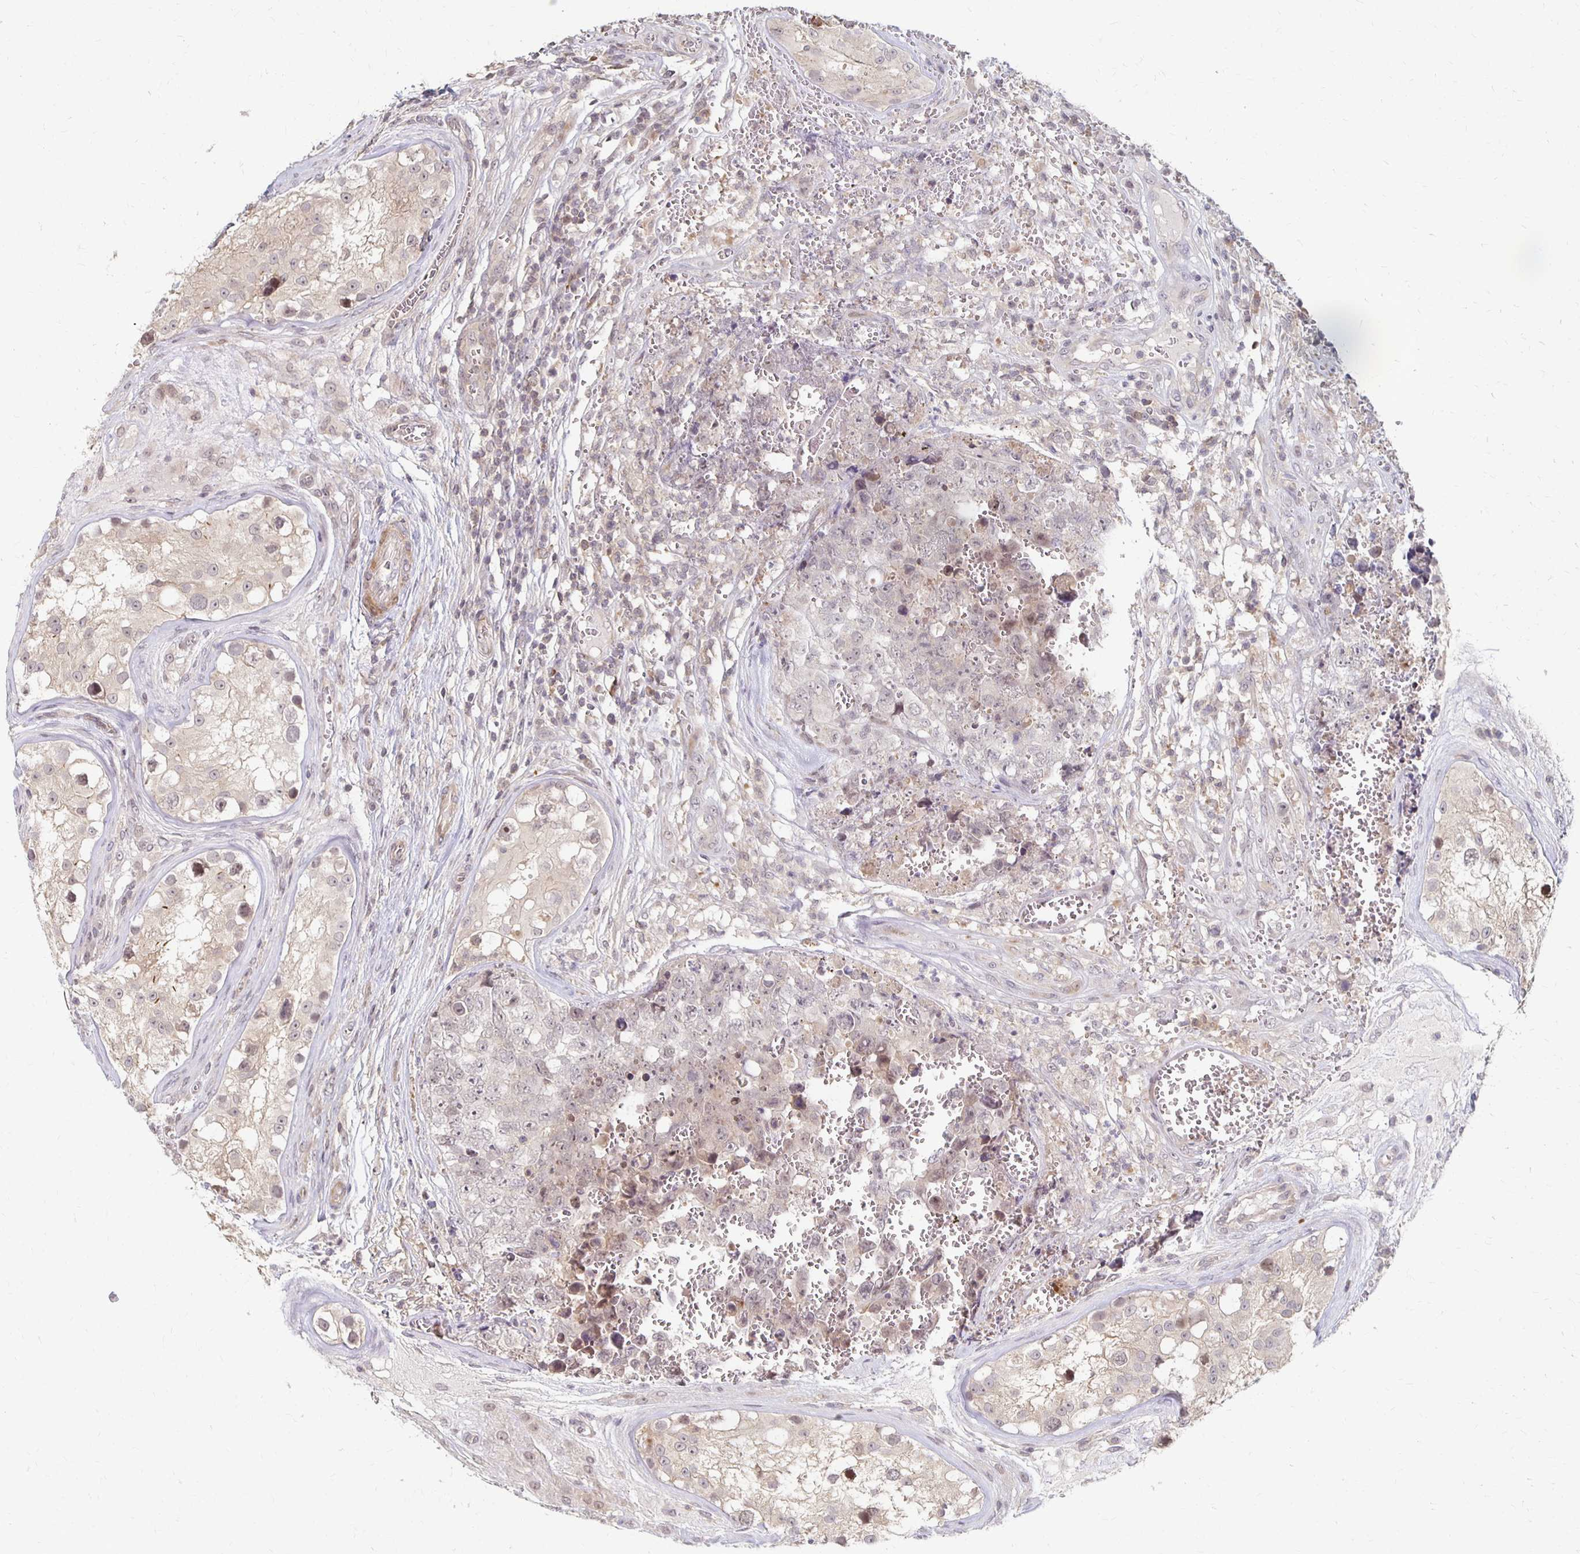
{"staining": {"intensity": "weak", "quantity": "<25%", "location": "nuclear"}, "tissue": "testis cancer", "cell_type": "Tumor cells", "image_type": "cancer", "snomed": [{"axis": "morphology", "description": "Carcinoma, Embryonal, NOS"}, {"axis": "topography", "description": "Testis"}], "caption": "Testis cancer (embryonal carcinoma) was stained to show a protein in brown. There is no significant staining in tumor cells.", "gene": "PRKCB", "patient": {"sex": "male", "age": 18}}